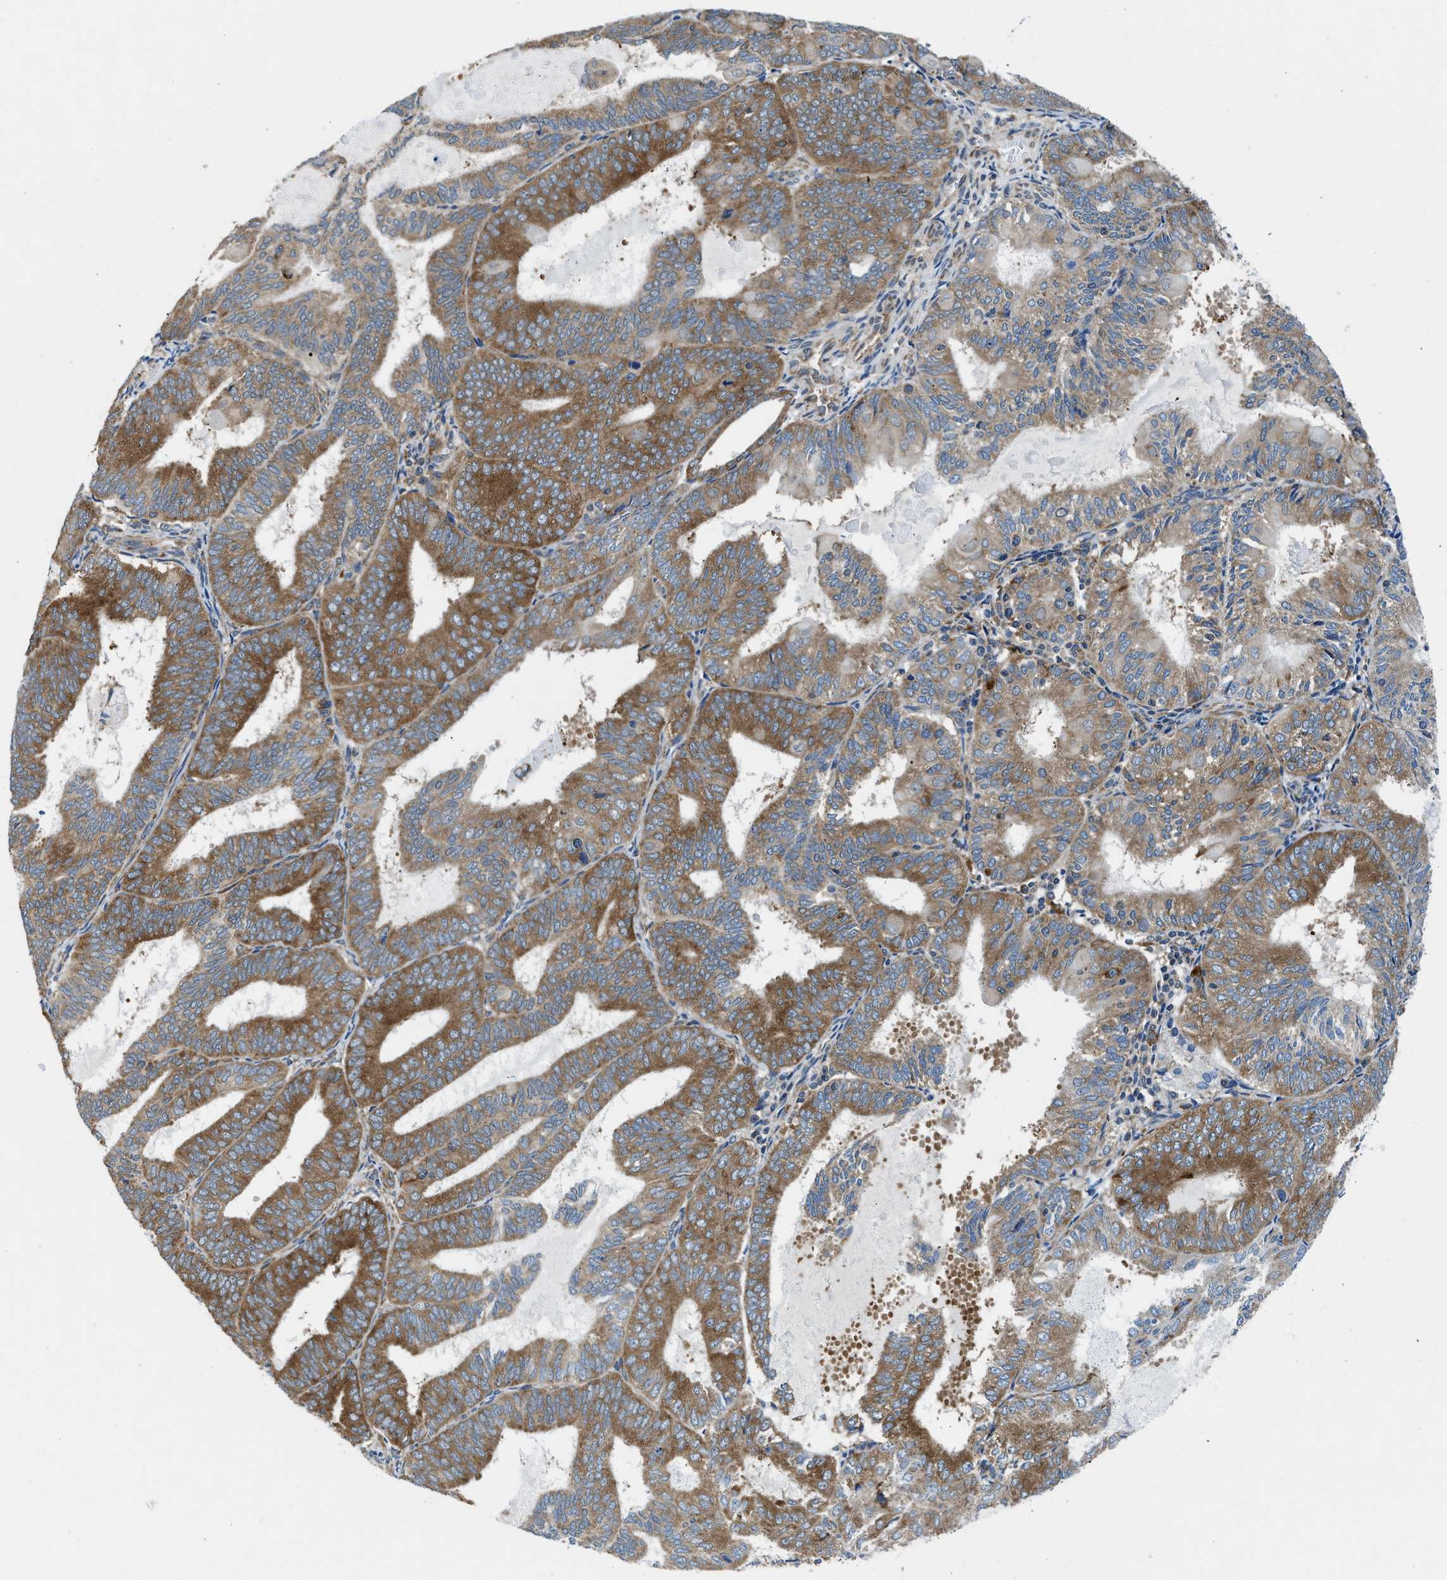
{"staining": {"intensity": "moderate", "quantity": "25%-75%", "location": "cytoplasmic/membranous"}, "tissue": "endometrial cancer", "cell_type": "Tumor cells", "image_type": "cancer", "snomed": [{"axis": "morphology", "description": "Adenocarcinoma, NOS"}, {"axis": "topography", "description": "Endometrium"}], "caption": "Moderate cytoplasmic/membranous staining for a protein is appreciated in about 25%-75% of tumor cells of endometrial cancer (adenocarcinoma) using immunohistochemistry.", "gene": "PA2G4", "patient": {"sex": "female", "age": 81}}